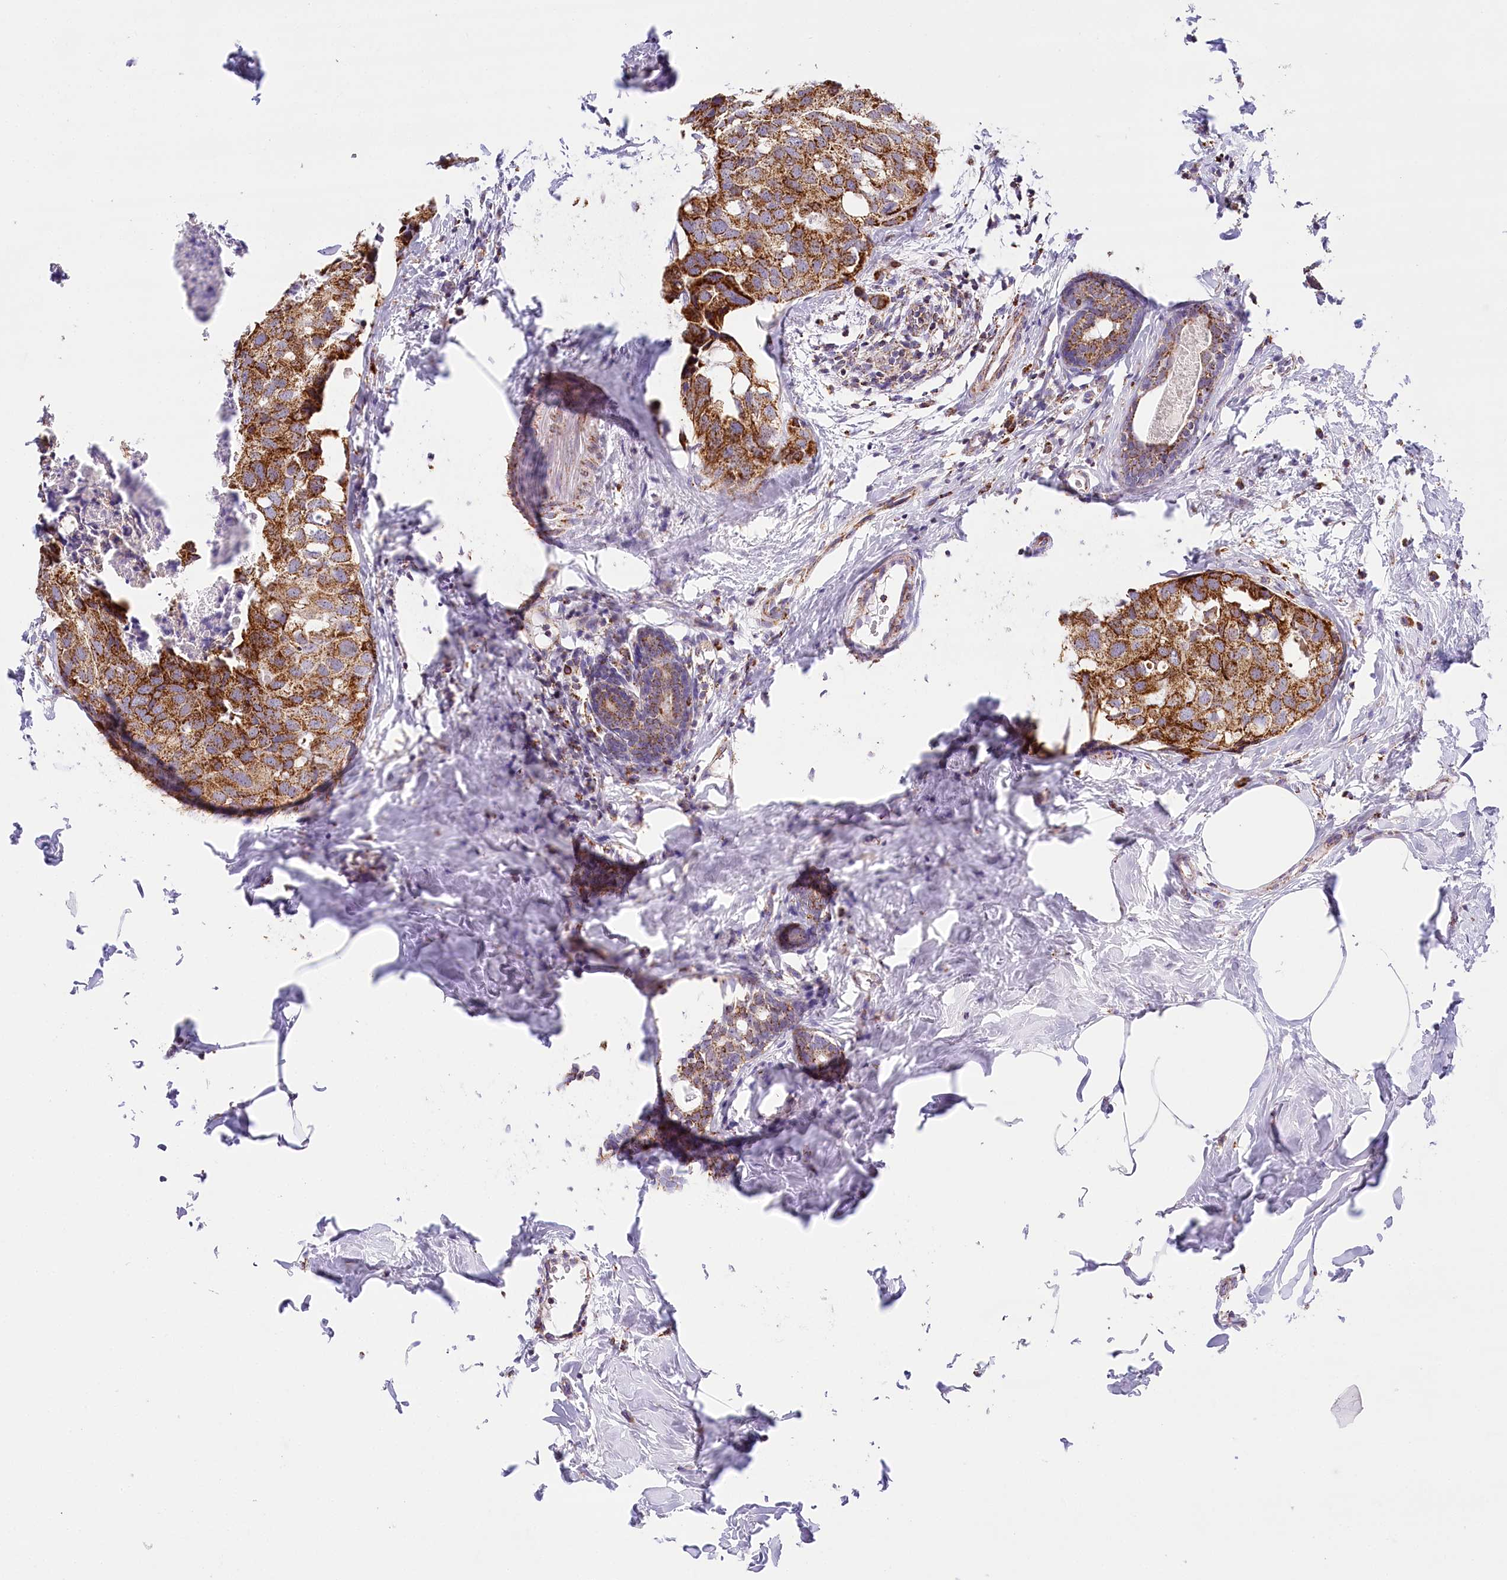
{"staining": {"intensity": "strong", "quantity": ">75%", "location": "cytoplasmic/membranous"}, "tissue": "breast cancer", "cell_type": "Tumor cells", "image_type": "cancer", "snomed": [{"axis": "morphology", "description": "Normal tissue, NOS"}, {"axis": "morphology", "description": "Duct carcinoma"}, {"axis": "topography", "description": "Breast"}], "caption": "Invasive ductal carcinoma (breast) stained for a protein (brown) shows strong cytoplasmic/membranous positive expression in about >75% of tumor cells.", "gene": "LSS", "patient": {"sex": "female", "age": 50}}